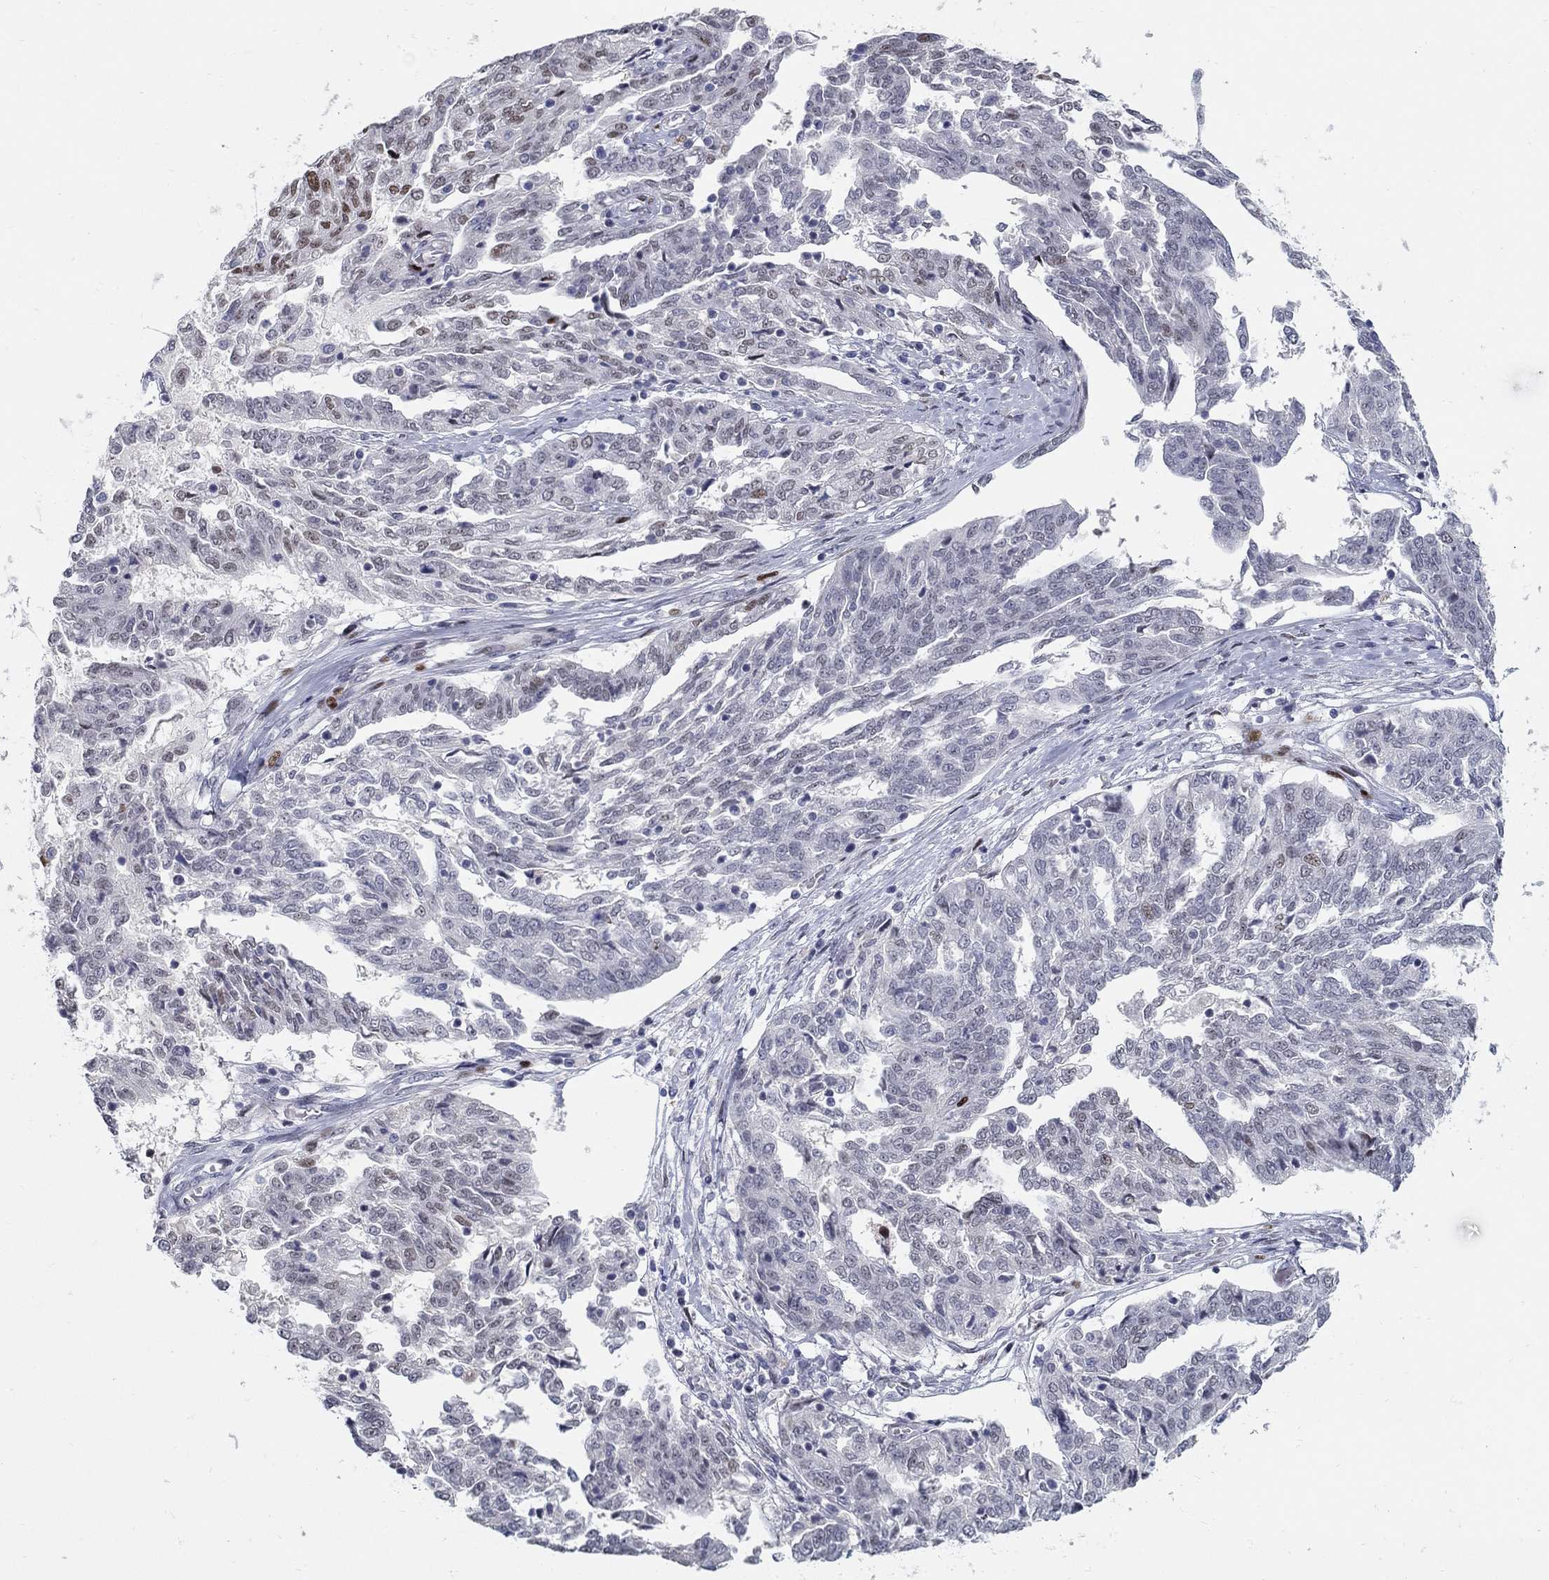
{"staining": {"intensity": "moderate", "quantity": "<25%", "location": "nuclear"}, "tissue": "ovarian cancer", "cell_type": "Tumor cells", "image_type": "cancer", "snomed": [{"axis": "morphology", "description": "Cystadenocarcinoma, serous, NOS"}, {"axis": "topography", "description": "Ovary"}], "caption": "Immunohistochemical staining of ovarian cancer reveals moderate nuclear protein positivity in about <25% of tumor cells.", "gene": "RAPGEF5", "patient": {"sex": "female", "age": 67}}